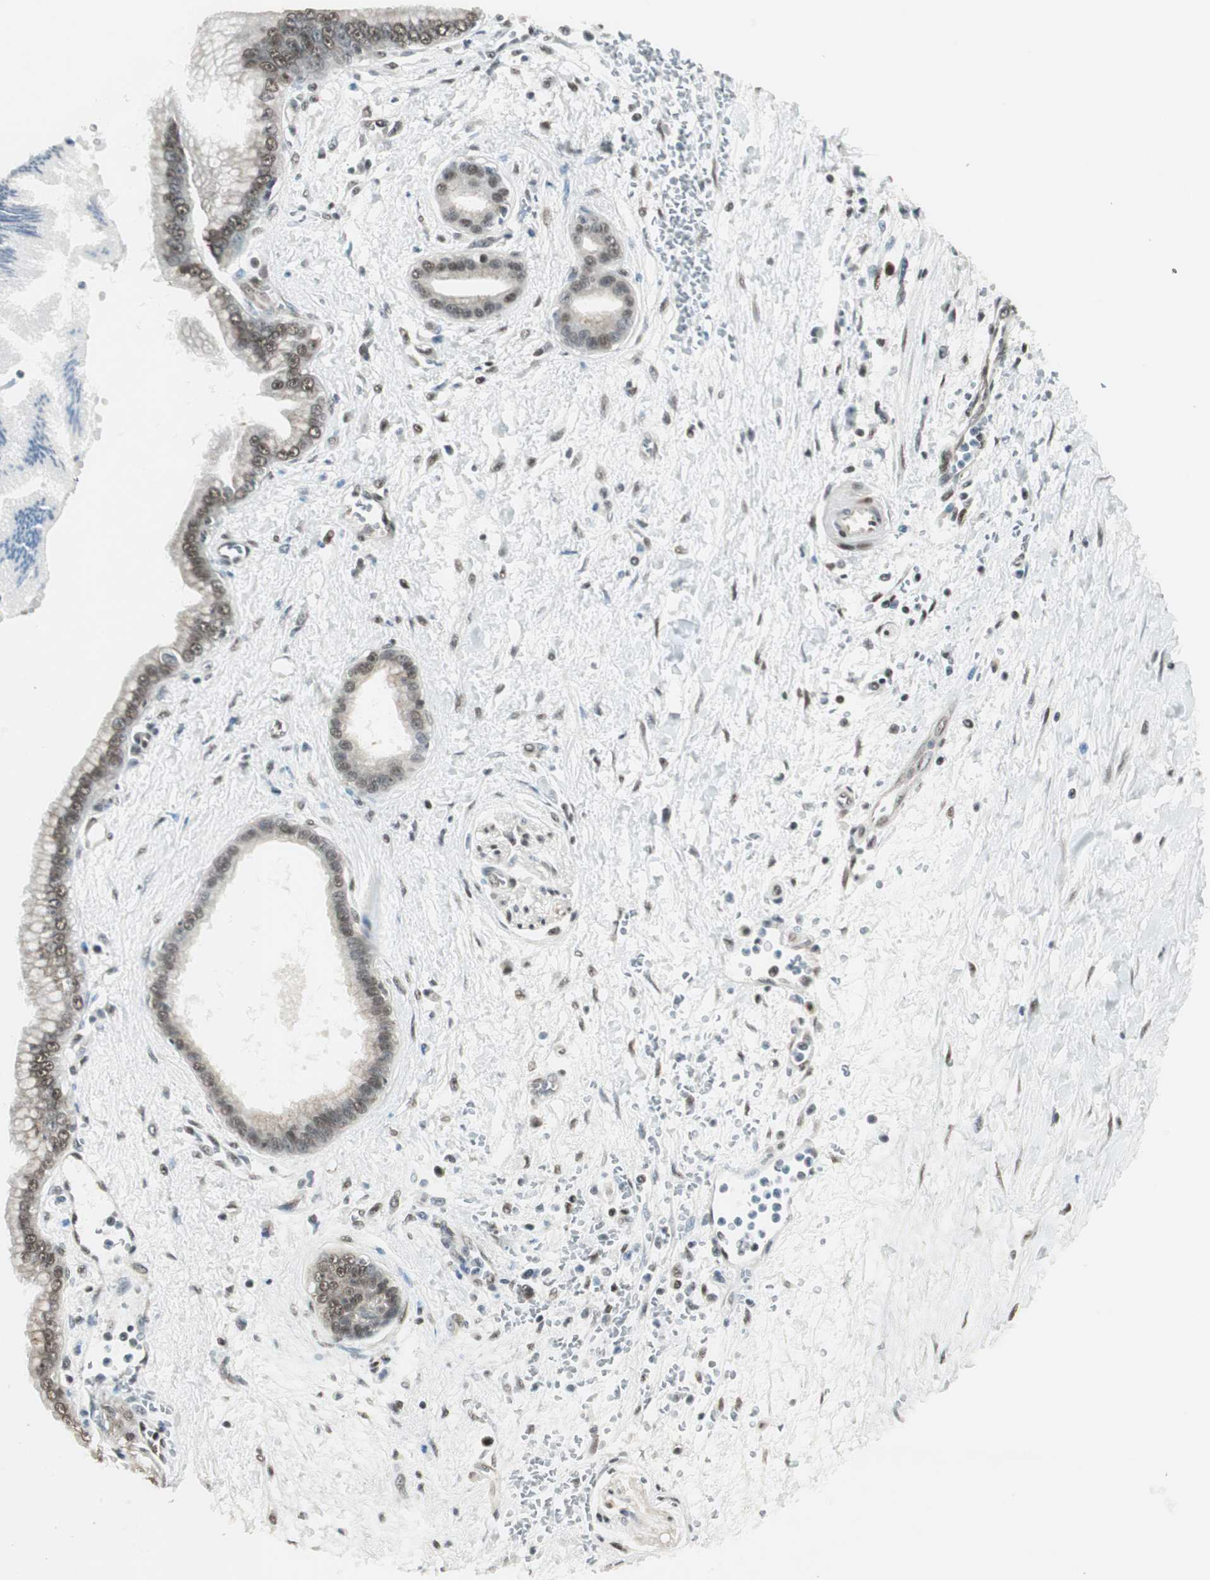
{"staining": {"intensity": "moderate", "quantity": ">75%", "location": "nuclear"}, "tissue": "pancreatic cancer", "cell_type": "Tumor cells", "image_type": "cancer", "snomed": [{"axis": "morphology", "description": "Adenocarcinoma, NOS"}, {"axis": "topography", "description": "Pancreas"}], "caption": "Human pancreatic cancer (adenocarcinoma) stained with a brown dye displays moderate nuclear positive staining in approximately >75% of tumor cells.", "gene": "ZBTB17", "patient": {"sex": "male", "age": 59}}